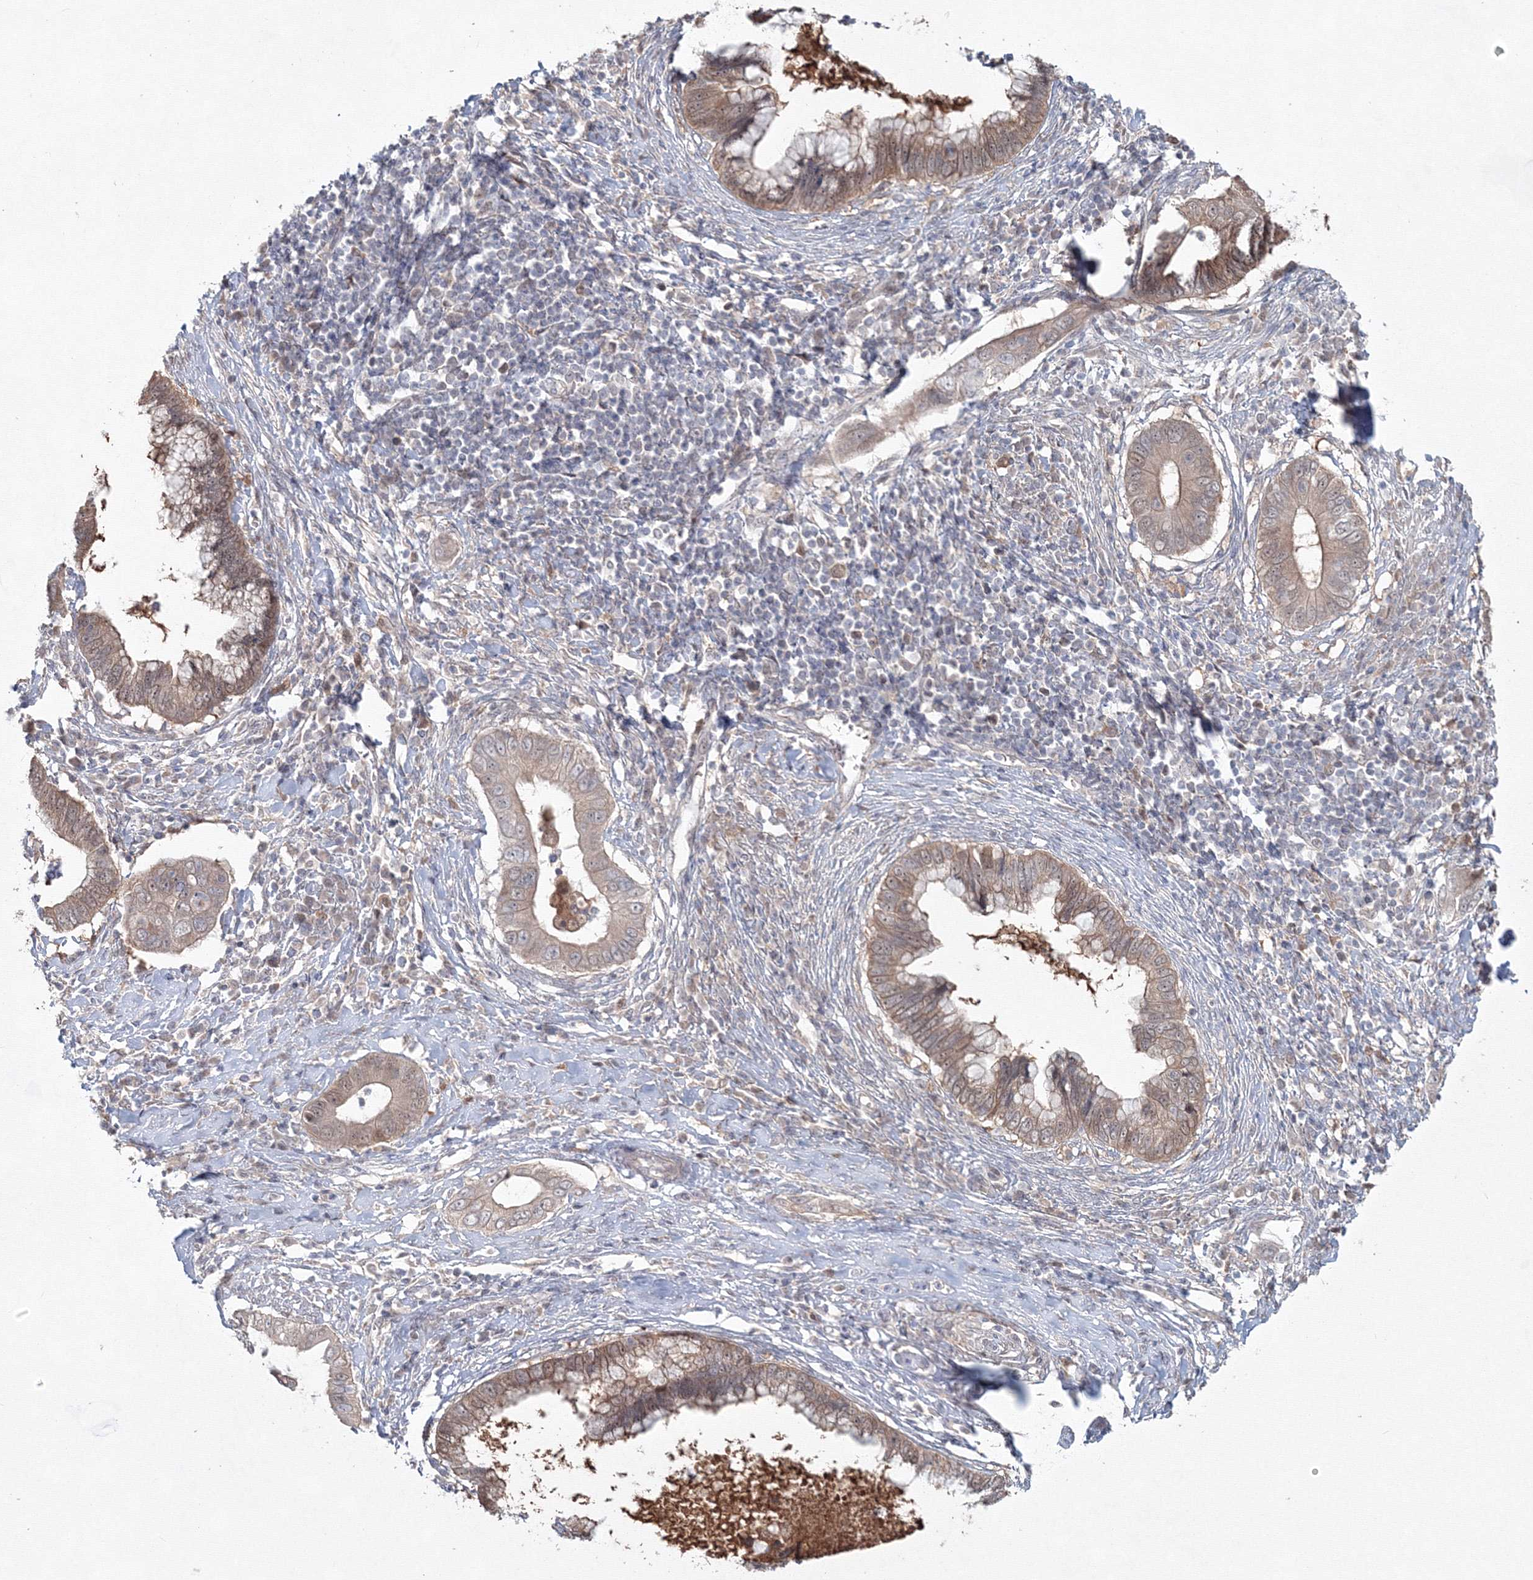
{"staining": {"intensity": "moderate", "quantity": ">75%", "location": "cytoplasmic/membranous"}, "tissue": "cervical cancer", "cell_type": "Tumor cells", "image_type": "cancer", "snomed": [{"axis": "morphology", "description": "Adenocarcinoma, NOS"}, {"axis": "topography", "description": "Cervix"}], "caption": "The photomicrograph demonstrates a brown stain indicating the presence of a protein in the cytoplasmic/membranous of tumor cells in cervical adenocarcinoma.", "gene": "MKRN2", "patient": {"sex": "female", "age": 44}}